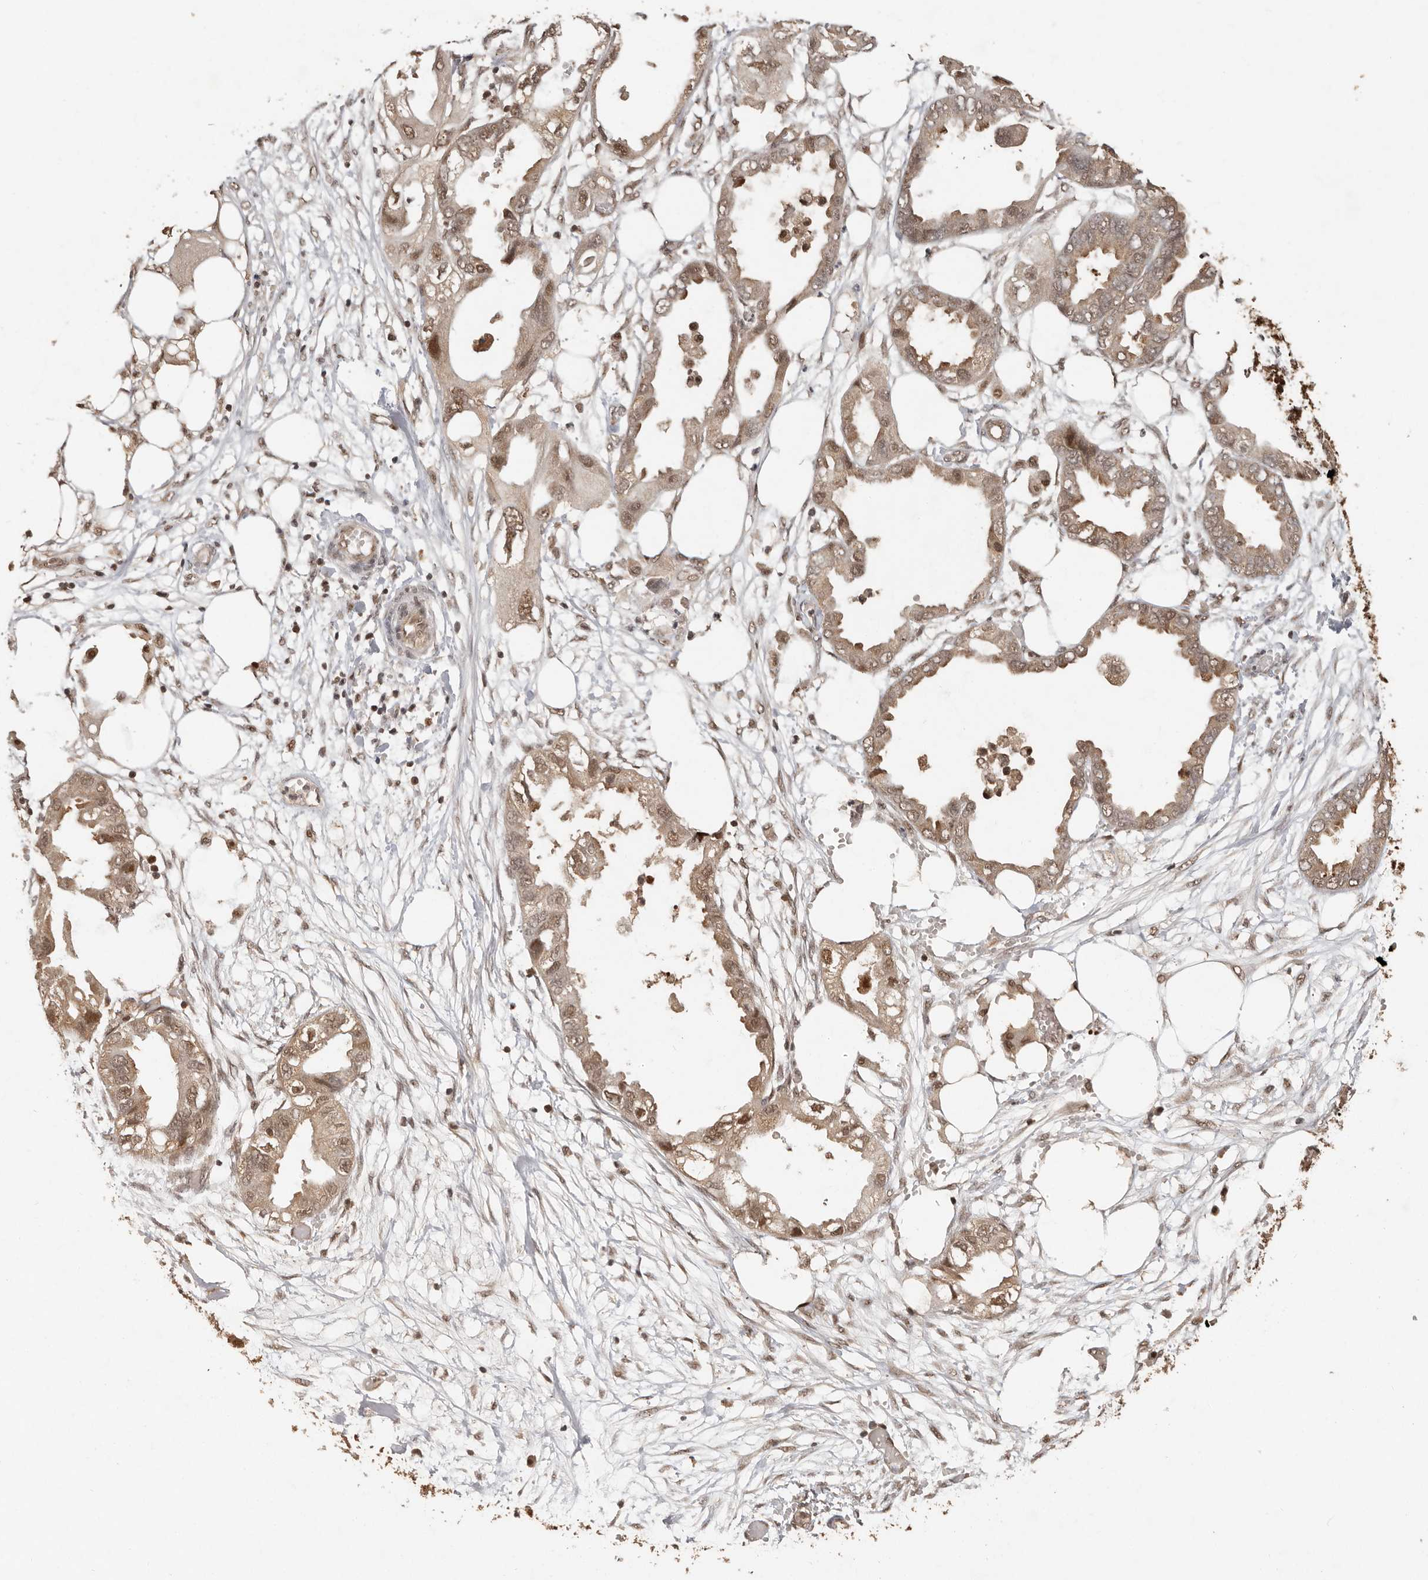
{"staining": {"intensity": "moderate", "quantity": ">75%", "location": "cytoplasmic/membranous,nuclear"}, "tissue": "endometrial cancer", "cell_type": "Tumor cells", "image_type": "cancer", "snomed": [{"axis": "morphology", "description": "Adenocarcinoma, NOS"}, {"axis": "morphology", "description": "Adenocarcinoma, metastatic, NOS"}, {"axis": "topography", "description": "Adipose tissue"}, {"axis": "topography", "description": "Endometrium"}], "caption": "Immunohistochemistry image of human endometrial cancer stained for a protein (brown), which shows medium levels of moderate cytoplasmic/membranous and nuclear positivity in approximately >75% of tumor cells.", "gene": "PSMA5", "patient": {"sex": "female", "age": 67}}